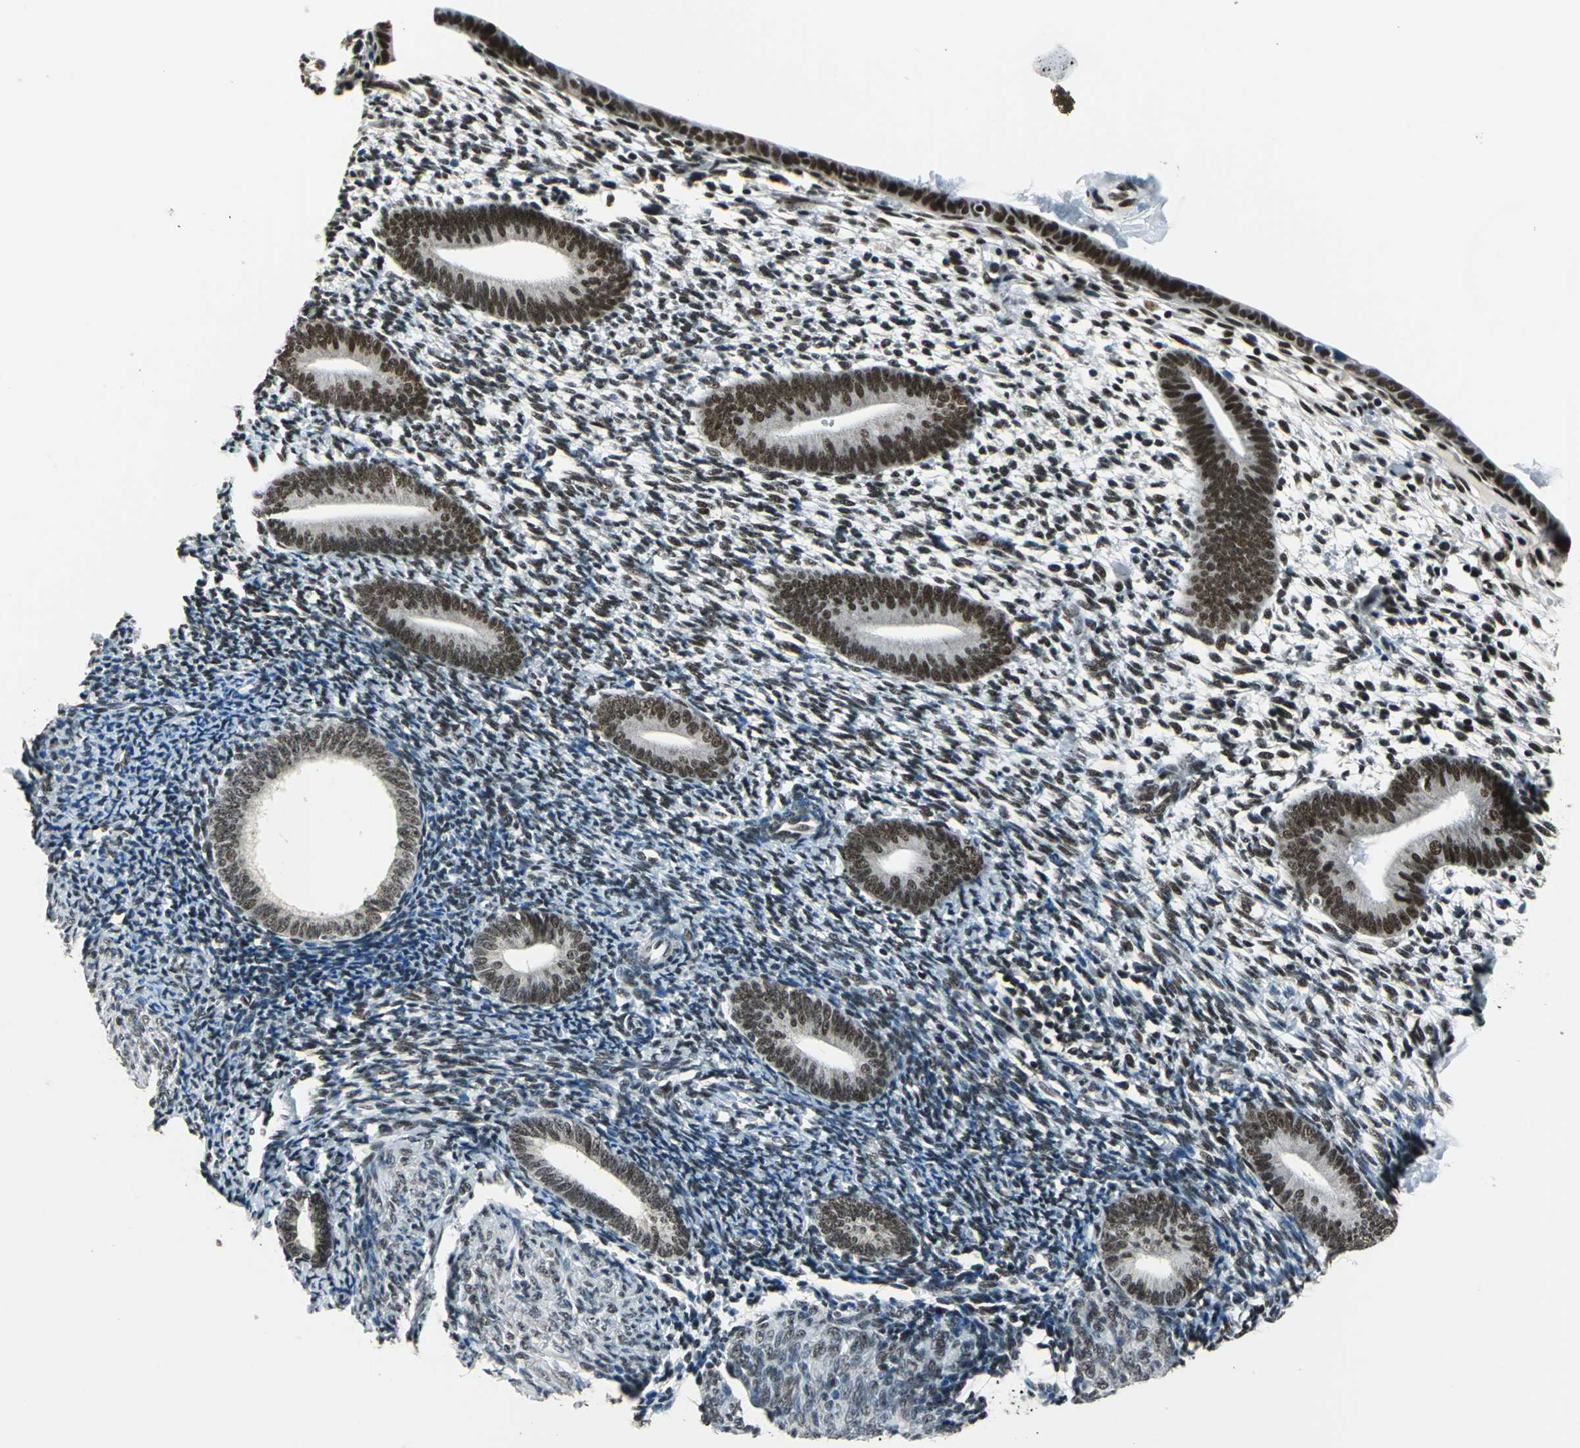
{"staining": {"intensity": "moderate", "quantity": "25%-75%", "location": "nuclear"}, "tissue": "endometrium", "cell_type": "Cells in endometrial stroma", "image_type": "normal", "snomed": [{"axis": "morphology", "description": "Normal tissue, NOS"}, {"axis": "topography", "description": "Endometrium"}], "caption": "Moderate nuclear positivity for a protein is seen in approximately 25%-75% of cells in endometrial stroma of normal endometrium using immunohistochemistry.", "gene": "BCLAF1", "patient": {"sex": "female", "age": 57}}